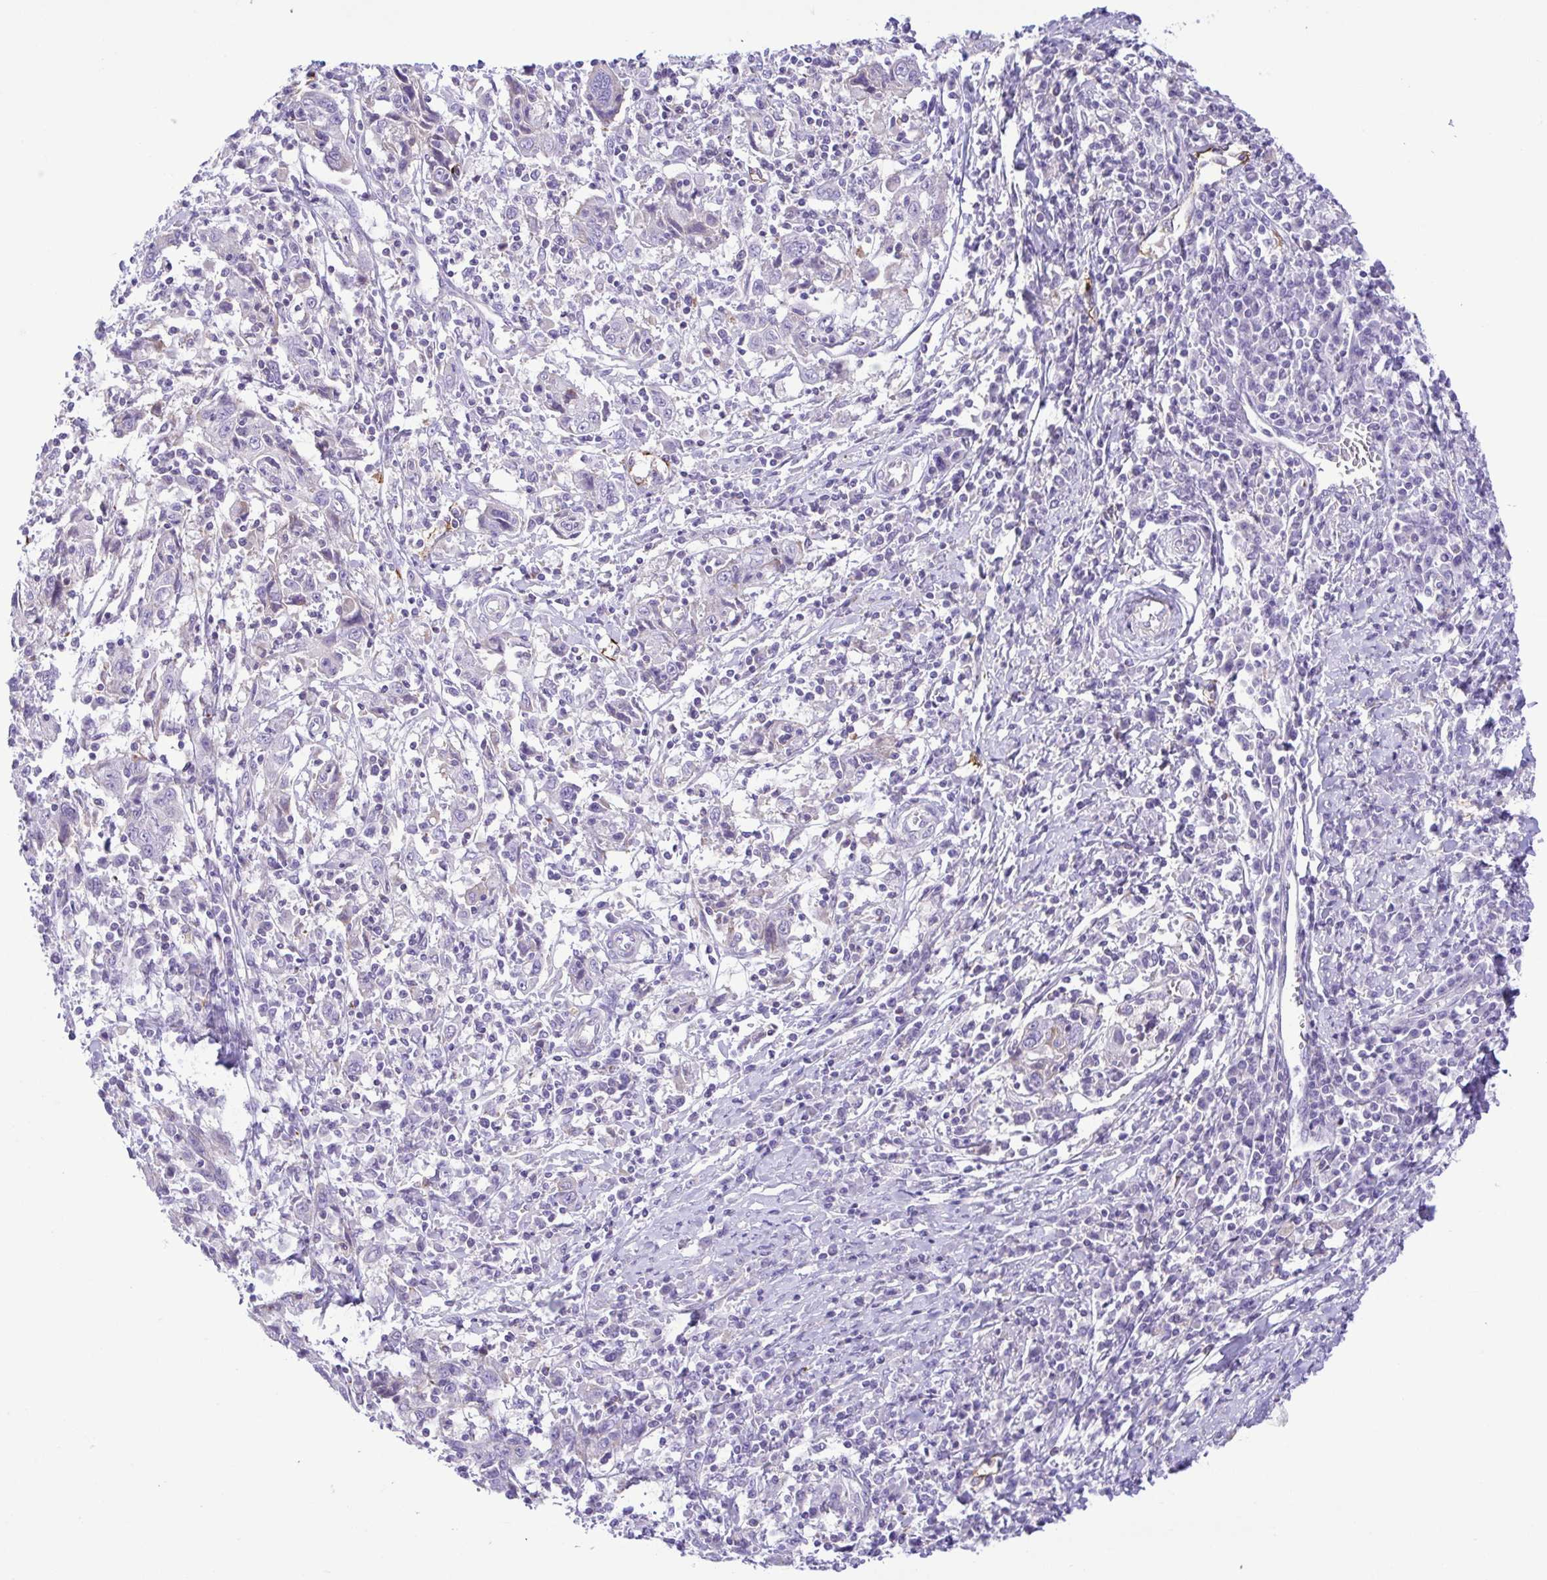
{"staining": {"intensity": "negative", "quantity": "none", "location": "none"}, "tissue": "cervical cancer", "cell_type": "Tumor cells", "image_type": "cancer", "snomed": [{"axis": "morphology", "description": "Squamous cell carcinoma, NOS"}, {"axis": "topography", "description": "Cervix"}], "caption": "Protein analysis of cervical cancer shows no significant positivity in tumor cells.", "gene": "GPR182", "patient": {"sex": "female", "age": 46}}